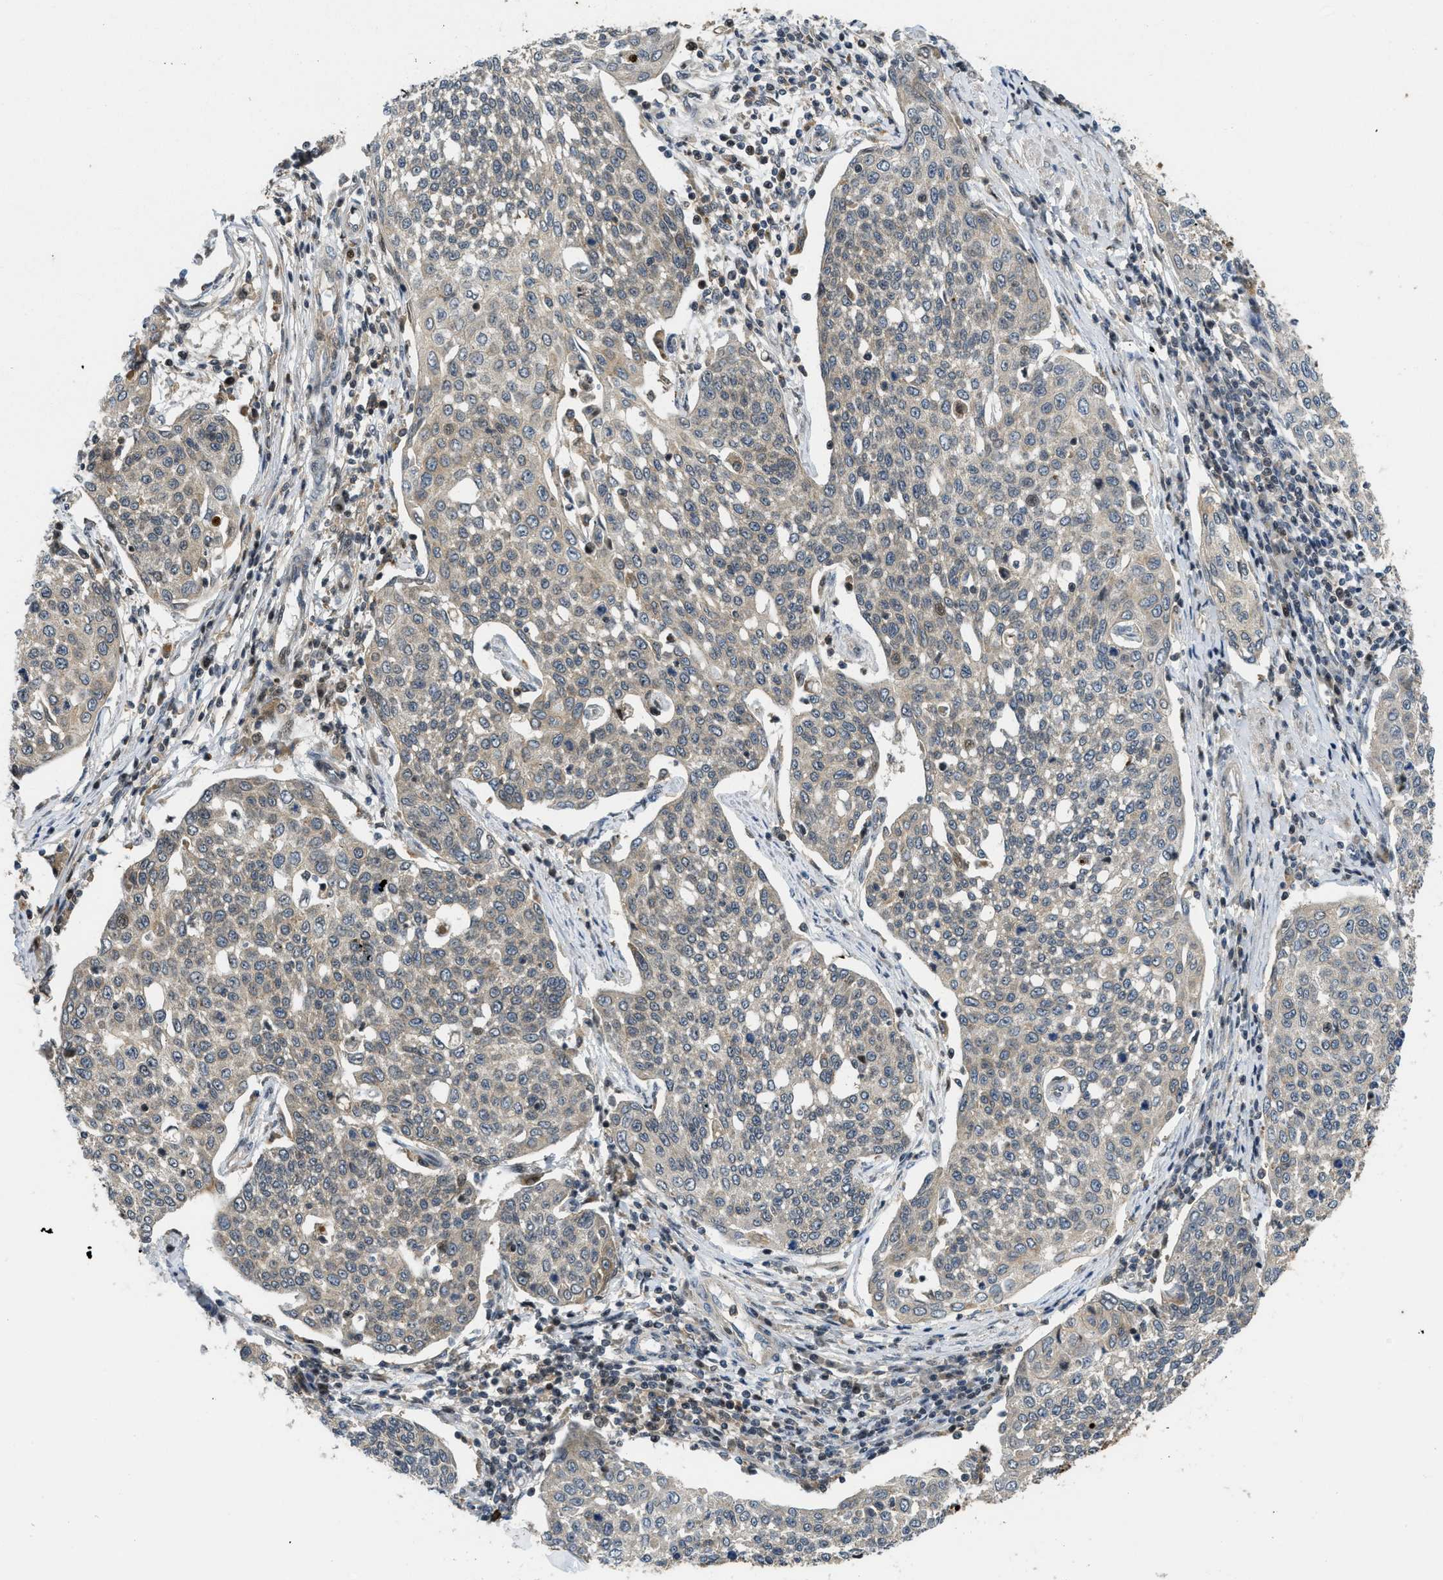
{"staining": {"intensity": "weak", "quantity": "<25%", "location": "nuclear"}, "tissue": "cervical cancer", "cell_type": "Tumor cells", "image_type": "cancer", "snomed": [{"axis": "morphology", "description": "Squamous cell carcinoma, NOS"}, {"axis": "topography", "description": "Cervix"}], "caption": "Cervical squamous cell carcinoma stained for a protein using IHC shows no staining tumor cells.", "gene": "DNAJC28", "patient": {"sex": "female", "age": 34}}